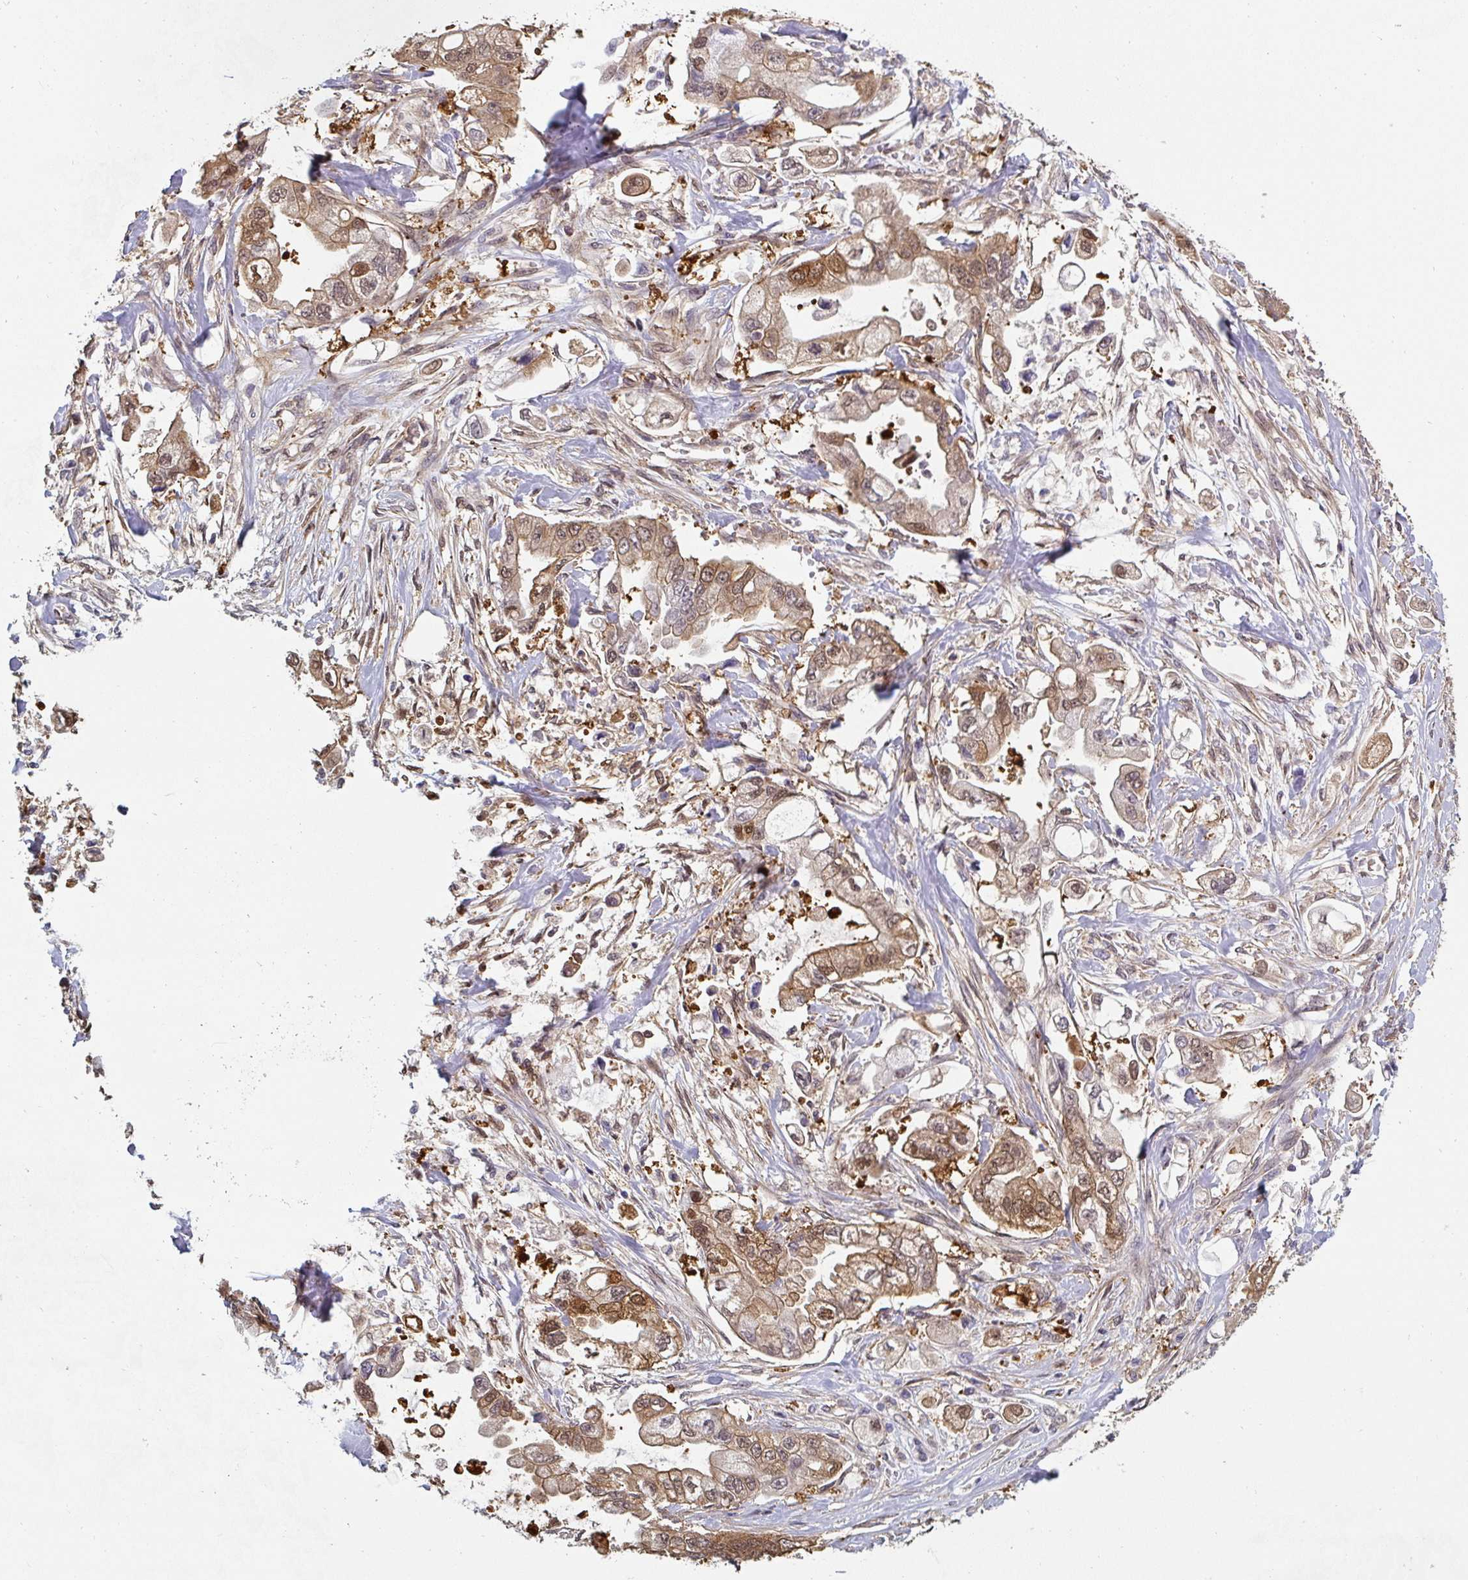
{"staining": {"intensity": "moderate", "quantity": ">75%", "location": "cytoplasmic/membranous,nuclear"}, "tissue": "stomach cancer", "cell_type": "Tumor cells", "image_type": "cancer", "snomed": [{"axis": "morphology", "description": "Adenocarcinoma, NOS"}, {"axis": "topography", "description": "Stomach"}], "caption": "The micrograph shows a brown stain indicating the presence of a protein in the cytoplasmic/membranous and nuclear of tumor cells in stomach cancer. The staining is performed using DAB (3,3'-diaminobenzidine) brown chromogen to label protein expression. The nuclei are counter-stained blue using hematoxylin.", "gene": "ST13", "patient": {"sex": "male", "age": 62}}